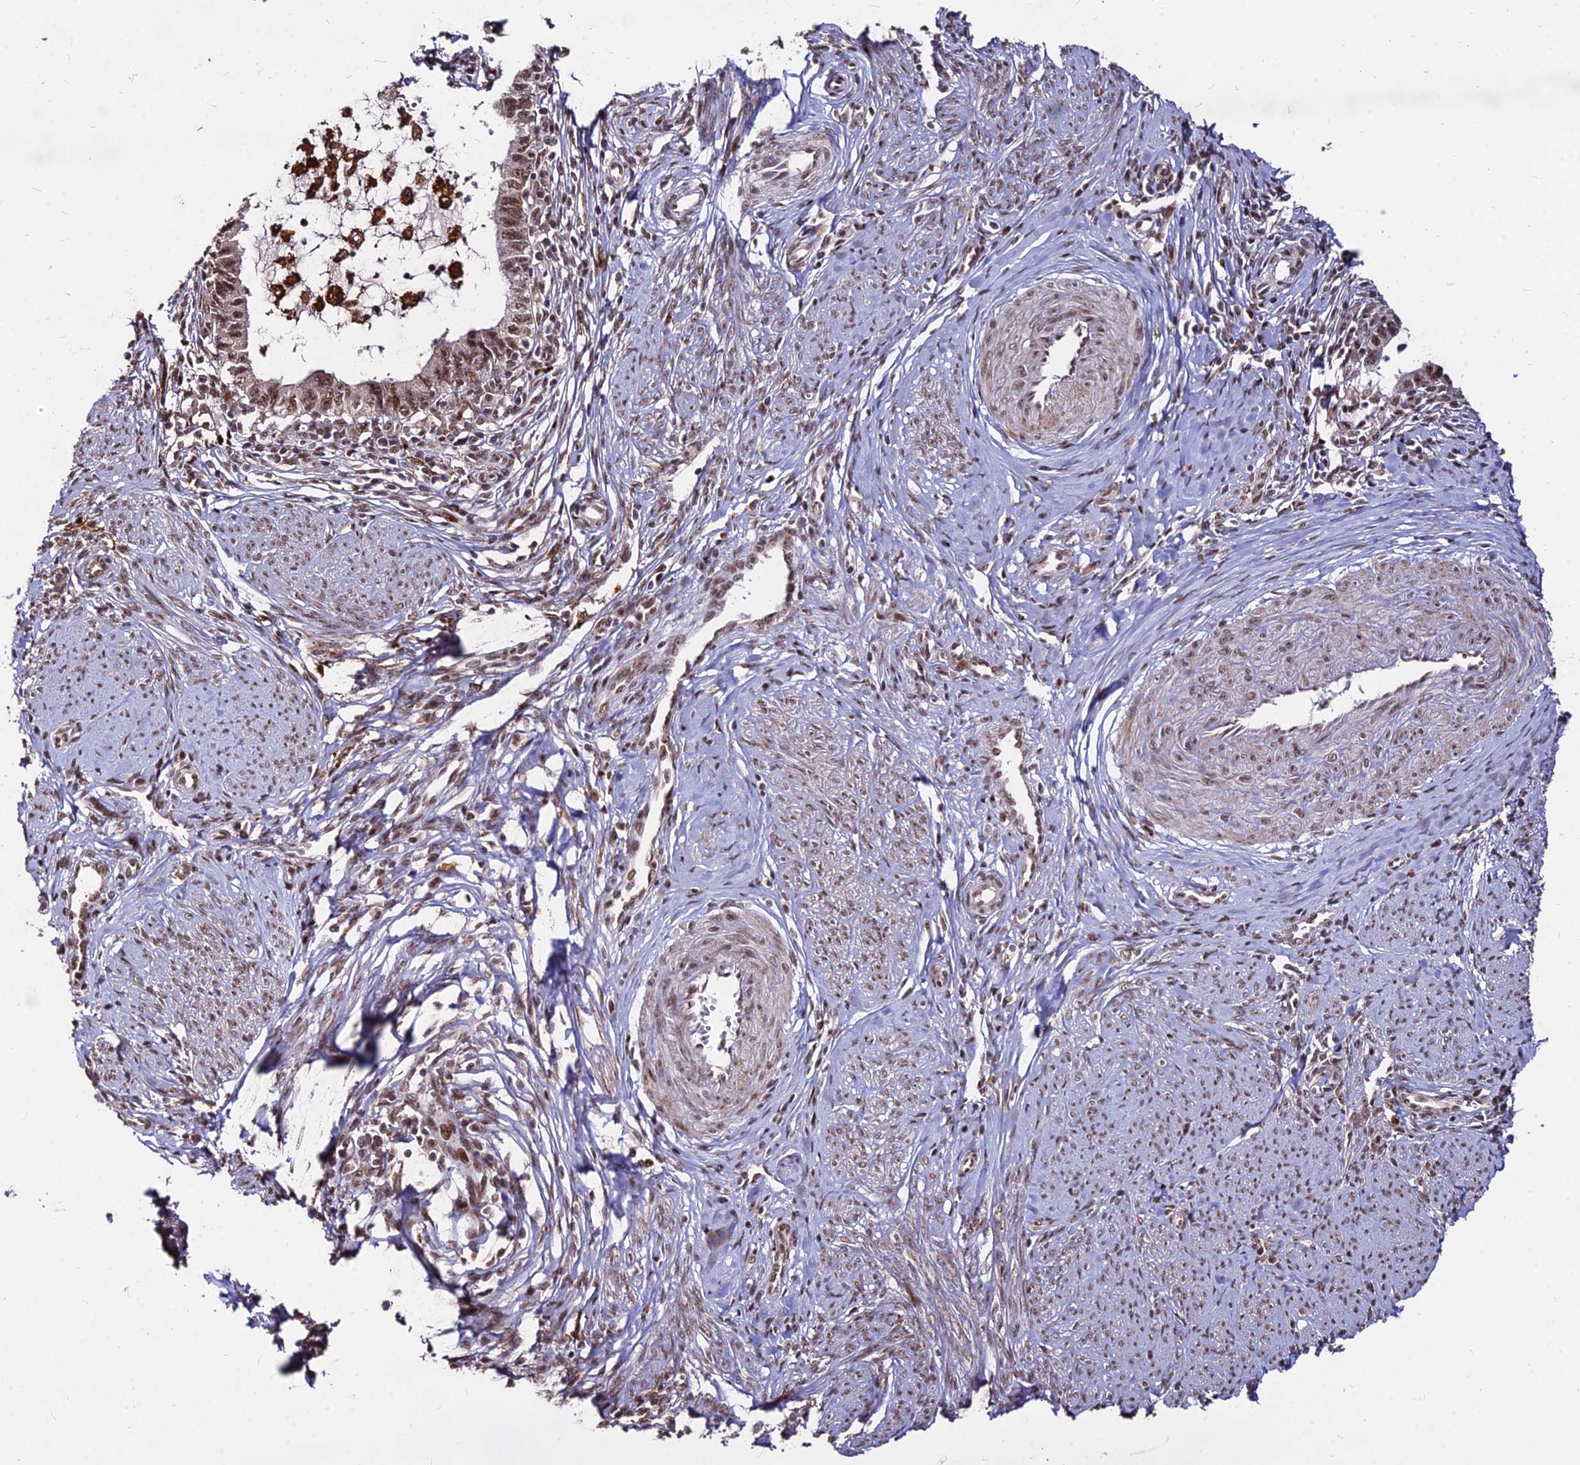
{"staining": {"intensity": "moderate", "quantity": ">75%", "location": "nuclear"}, "tissue": "cervical cancer", "cell_type": "Tumor cells", "image_type": "cancer", "snomed": [{"axis": "morphology", "description": "Adenocarcinoma, NOS"}, {"axis": "topography", "description": "Cervix"}], "caption": "IHC image of neoplastic tissue: human cervical adenocarcinoma stained using immunohistochemistry (IHC) displays medium levels of moderate protein expression localized specifically in the nuclear of tumor cells, appearing as a nuclear brown color.", "gene": "ZBED4", "patient": {"sex": "female", "age": 36}}